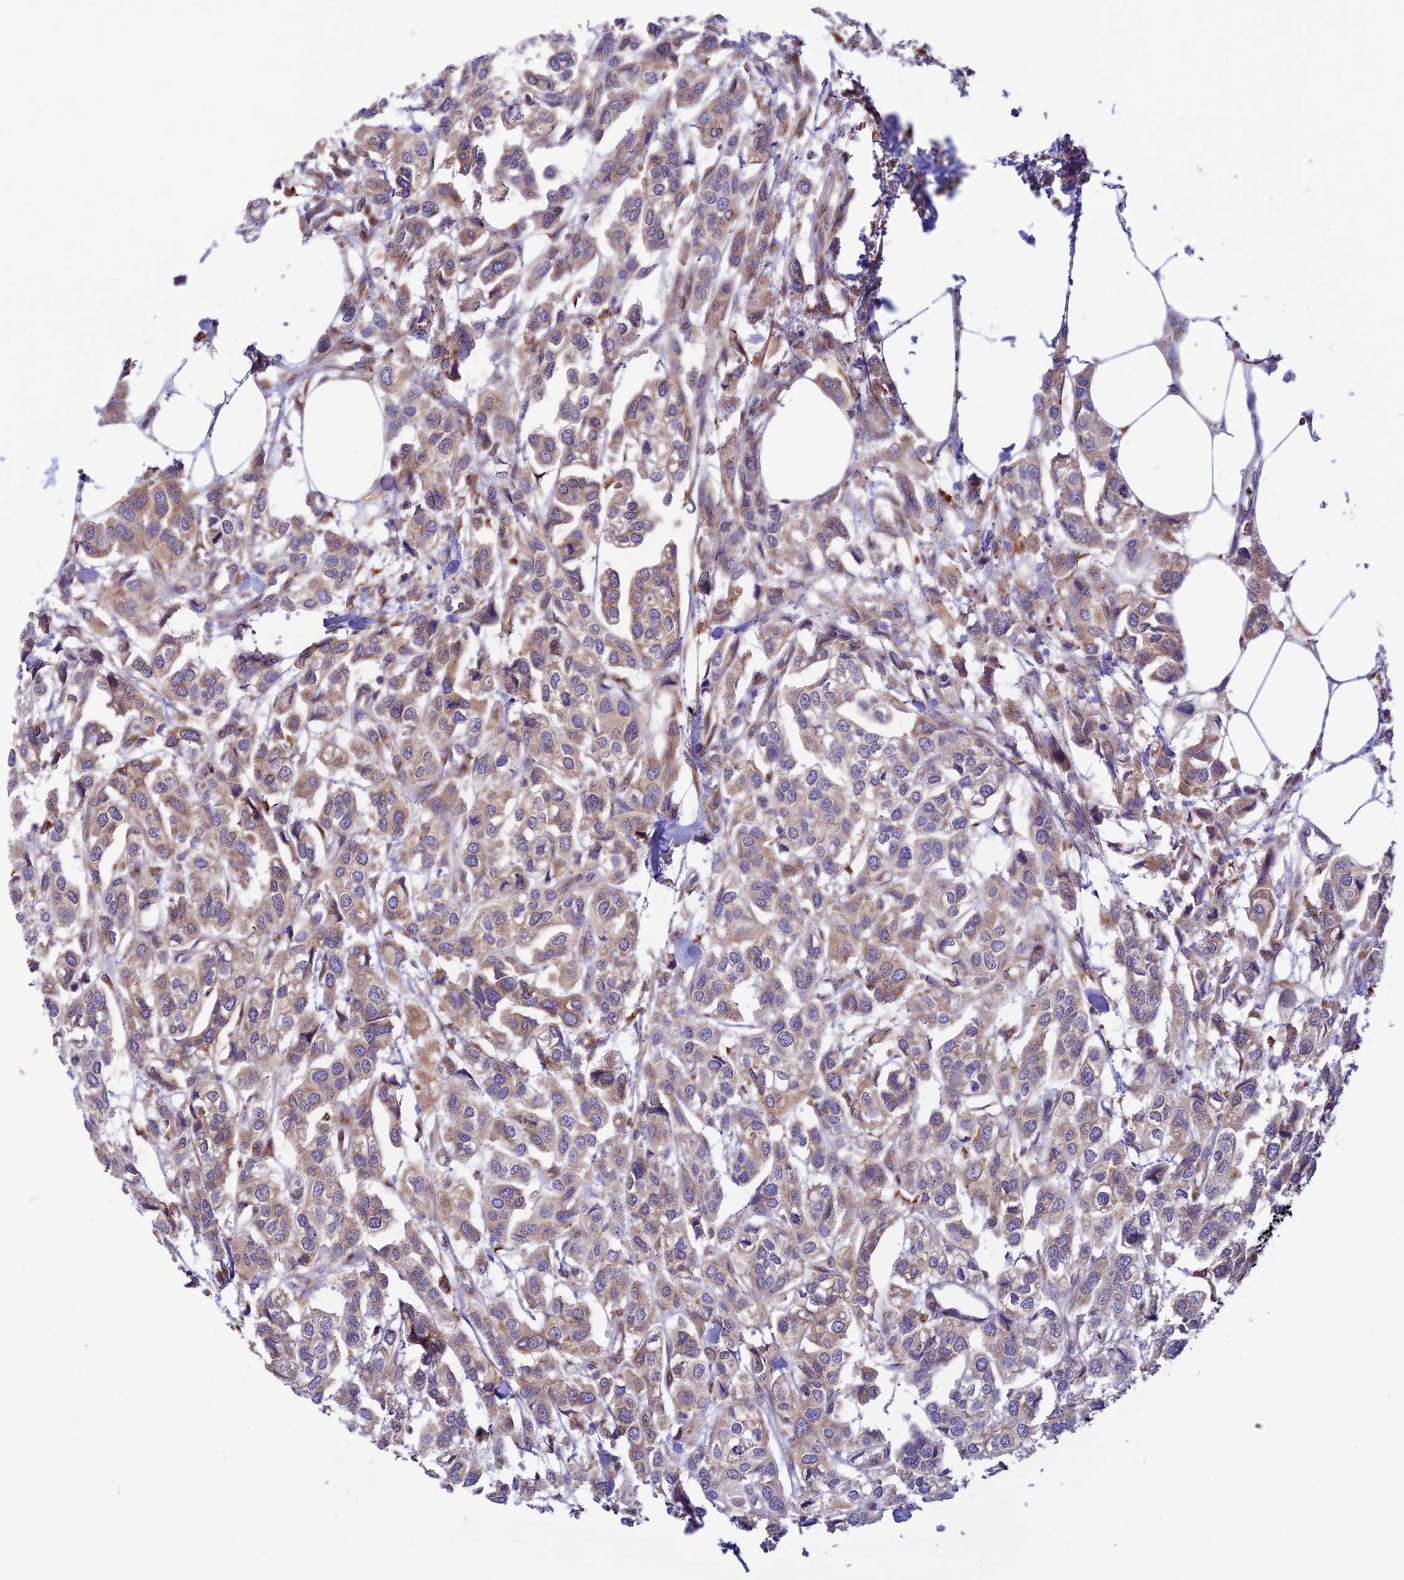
{"staining": {"intensity": "weak", "quantity": "25%-75%", "location": "cytoplasmic/membranous"}, "tissue": "urothelial cancer", "cell_type": "Tumor cells", "image_type": "cancer", "snomed": [{"axis": "morphology", "description": "Urothelial carcinoma, High grade"}, {"axis": "topography", "description": "Urinary bladder"}], "caption": "This is a micrograph of immunohistochemistry staining of urothelial carcinoma (high-grade), which shows weak staining in the cytoplasmic/membranous of tumor cells.", "gene": "VKORC1", "patient": {"sex": "male", "age": 67}}